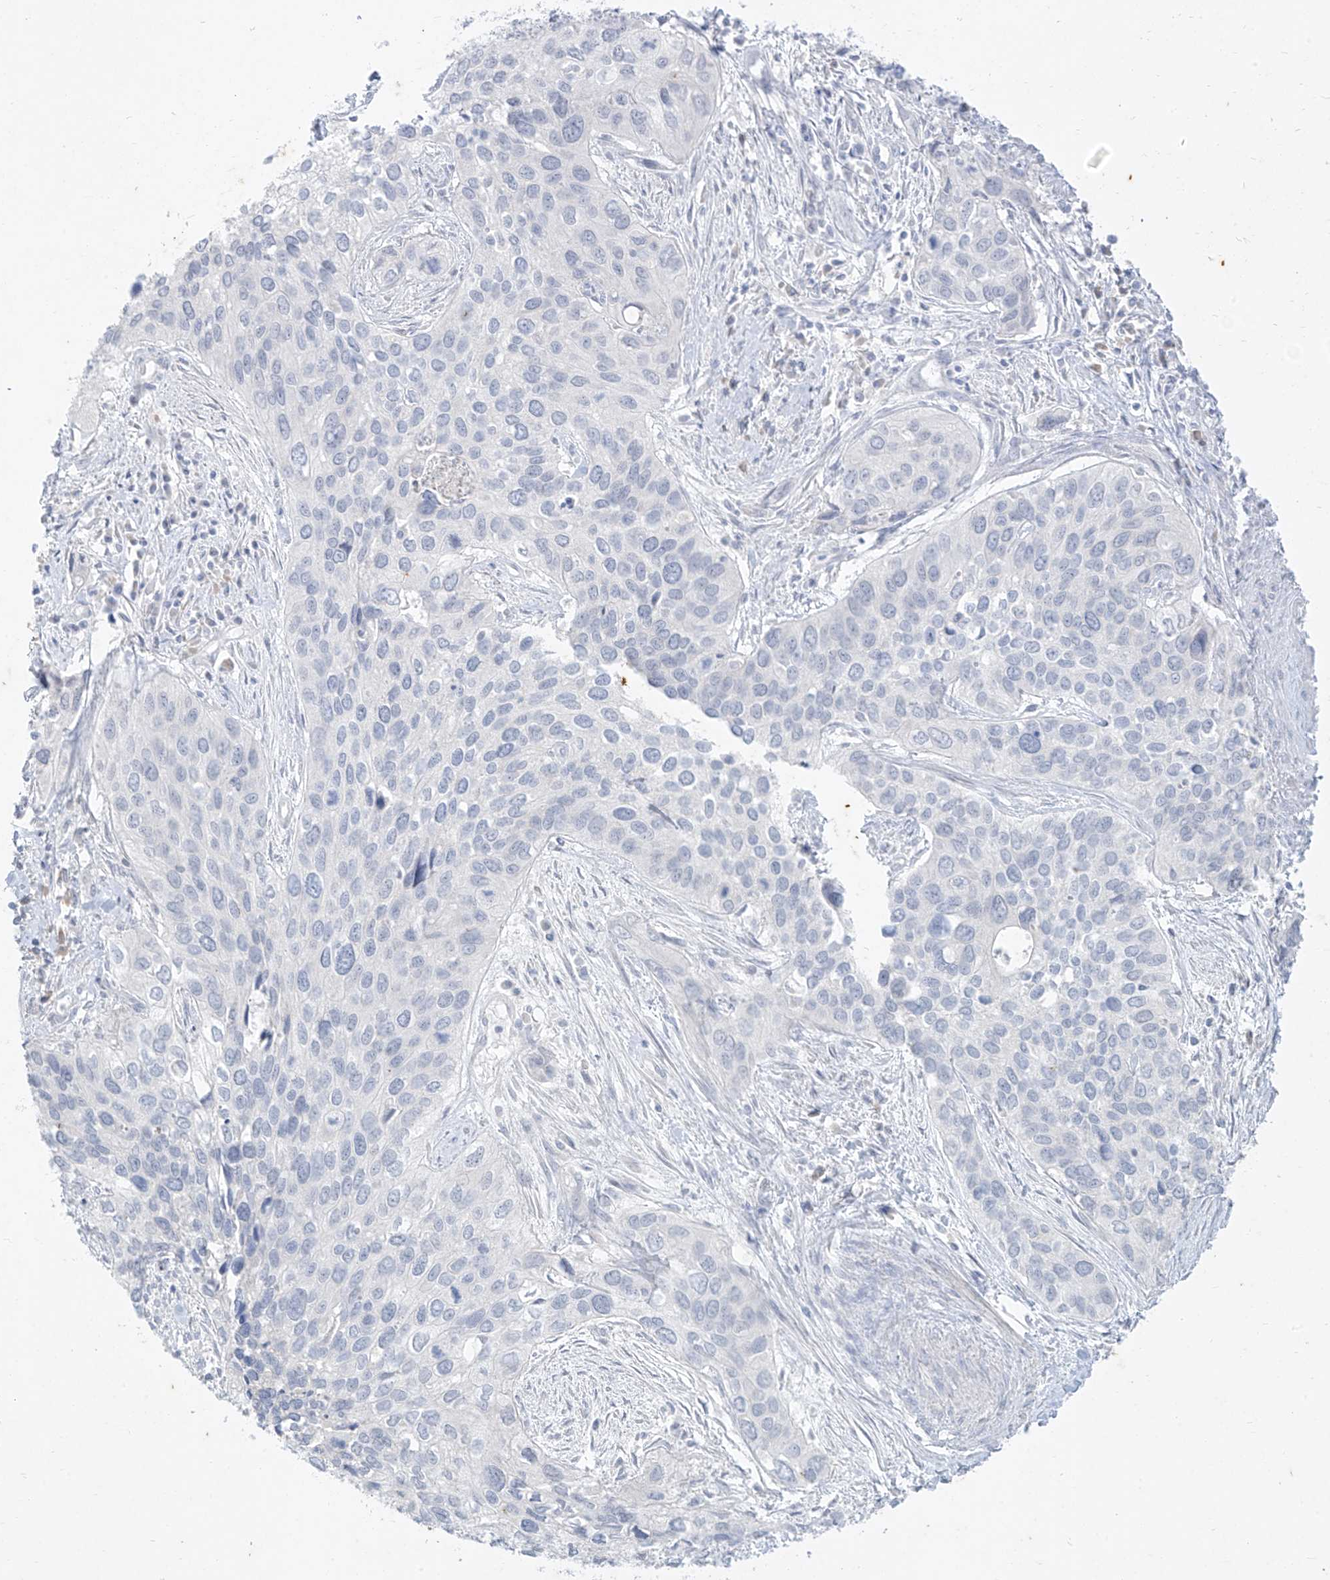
{"staining": {"intensity": "negative", "quantity": "none", "location": "none"}, "tissue": "cervical cancer", "cell_type": "Tumor cells", "image_type": "cancer", "snomed": [{"axis": "morphology", "description": "Squamous cell carcinoma, NOS"}, {"axis": "topography", "description": "Cervix"}], "caption": "Immunohistochemistry of human squamous cell carcinoma (cervical) reveals no expression in tumor cells. The staining is performed using DAB (3,3'-diaminobenzidine) brown chromogen with nuclei counter-stained in using hematoxylin.", "gene": "TGM4", "patient": {"sex": "female", "age": 55}}